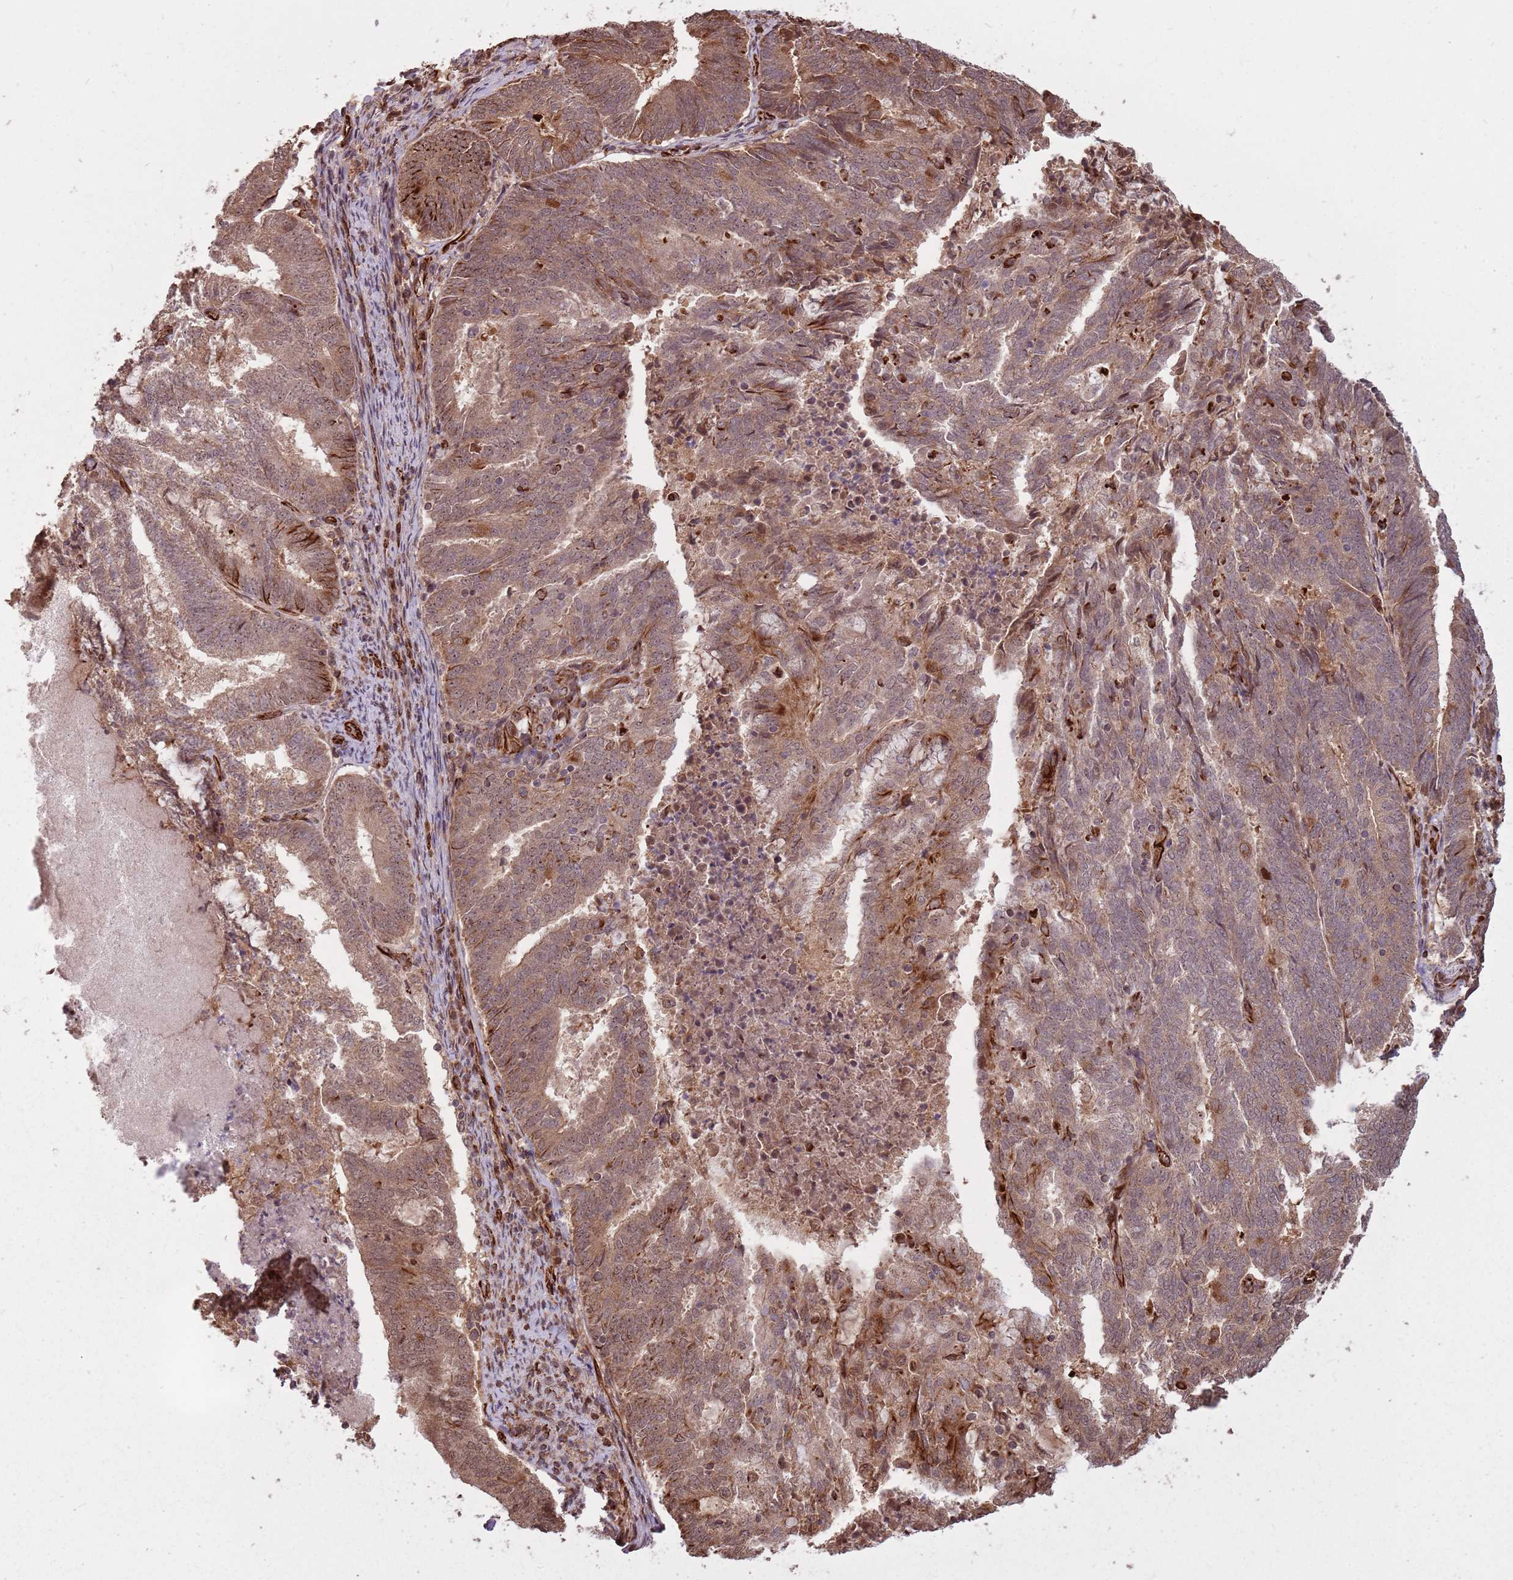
{"staining": {"intensity": "moderate", "quantity": ">75%", "location": "cytoplasmic/membranous,nuclear"}, "tissue": "endometrial cancer", "cell_type": "Tumor cells", "image_type": "cancer", "snomed": [{"axis": "morphology", "description": "Adenocarcinoma, NOS"}, {"axis": "topography", "description": "Endometrium"}], "caption": "Protein positivity by IHC shows moderate cytoplasmic/membranous and nuclear staining in approximately >75% of tumor cells in endometrial adenocarcinoma.", "gene": "ADAMTS3", "patient": {"sex": "female", "age": 80}}